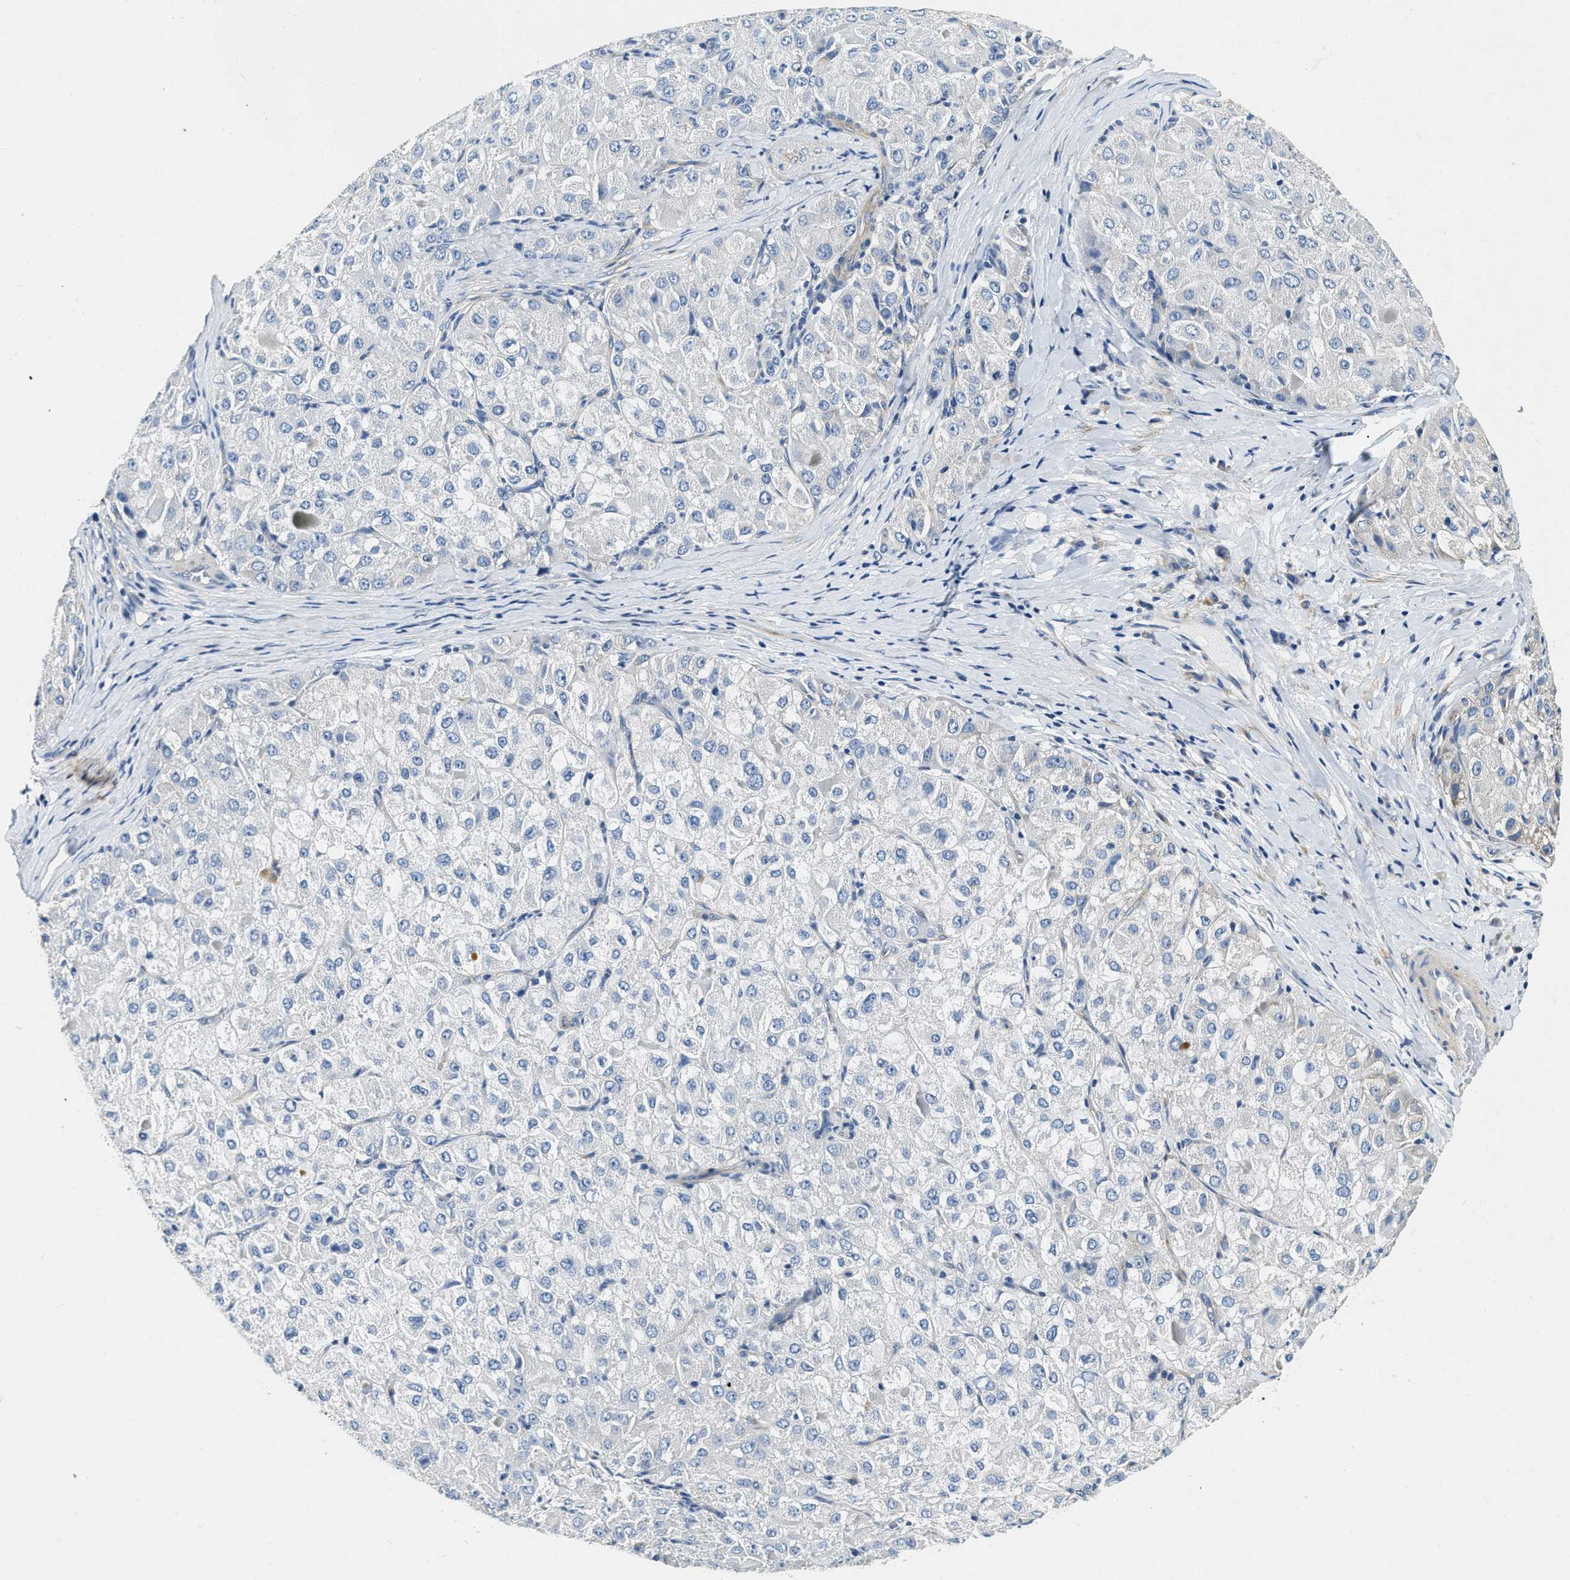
{"staining": {"intensity": "negative", "quantity": "none", "location": "none"}, "tissue": "liver cancer", "cell_type": "Tumor cells", "image_type": "cancer", "snomed": [{"axis": "morphology", "description": "Carcinoma, Hepatocellular, NOS"}, {"axis": "topography", "description": "Liver"}], "caption": "An immunohistochemistry histopathology image of liver cancer is shown. There is no staining in tumor cells of liver cancer. (DAB immunohistochemistry (IHC) visualized using brightfield microscopy, high magnification).", "gene": "EIF2AK2", "patient": {"sex": "male", "age": 80}}